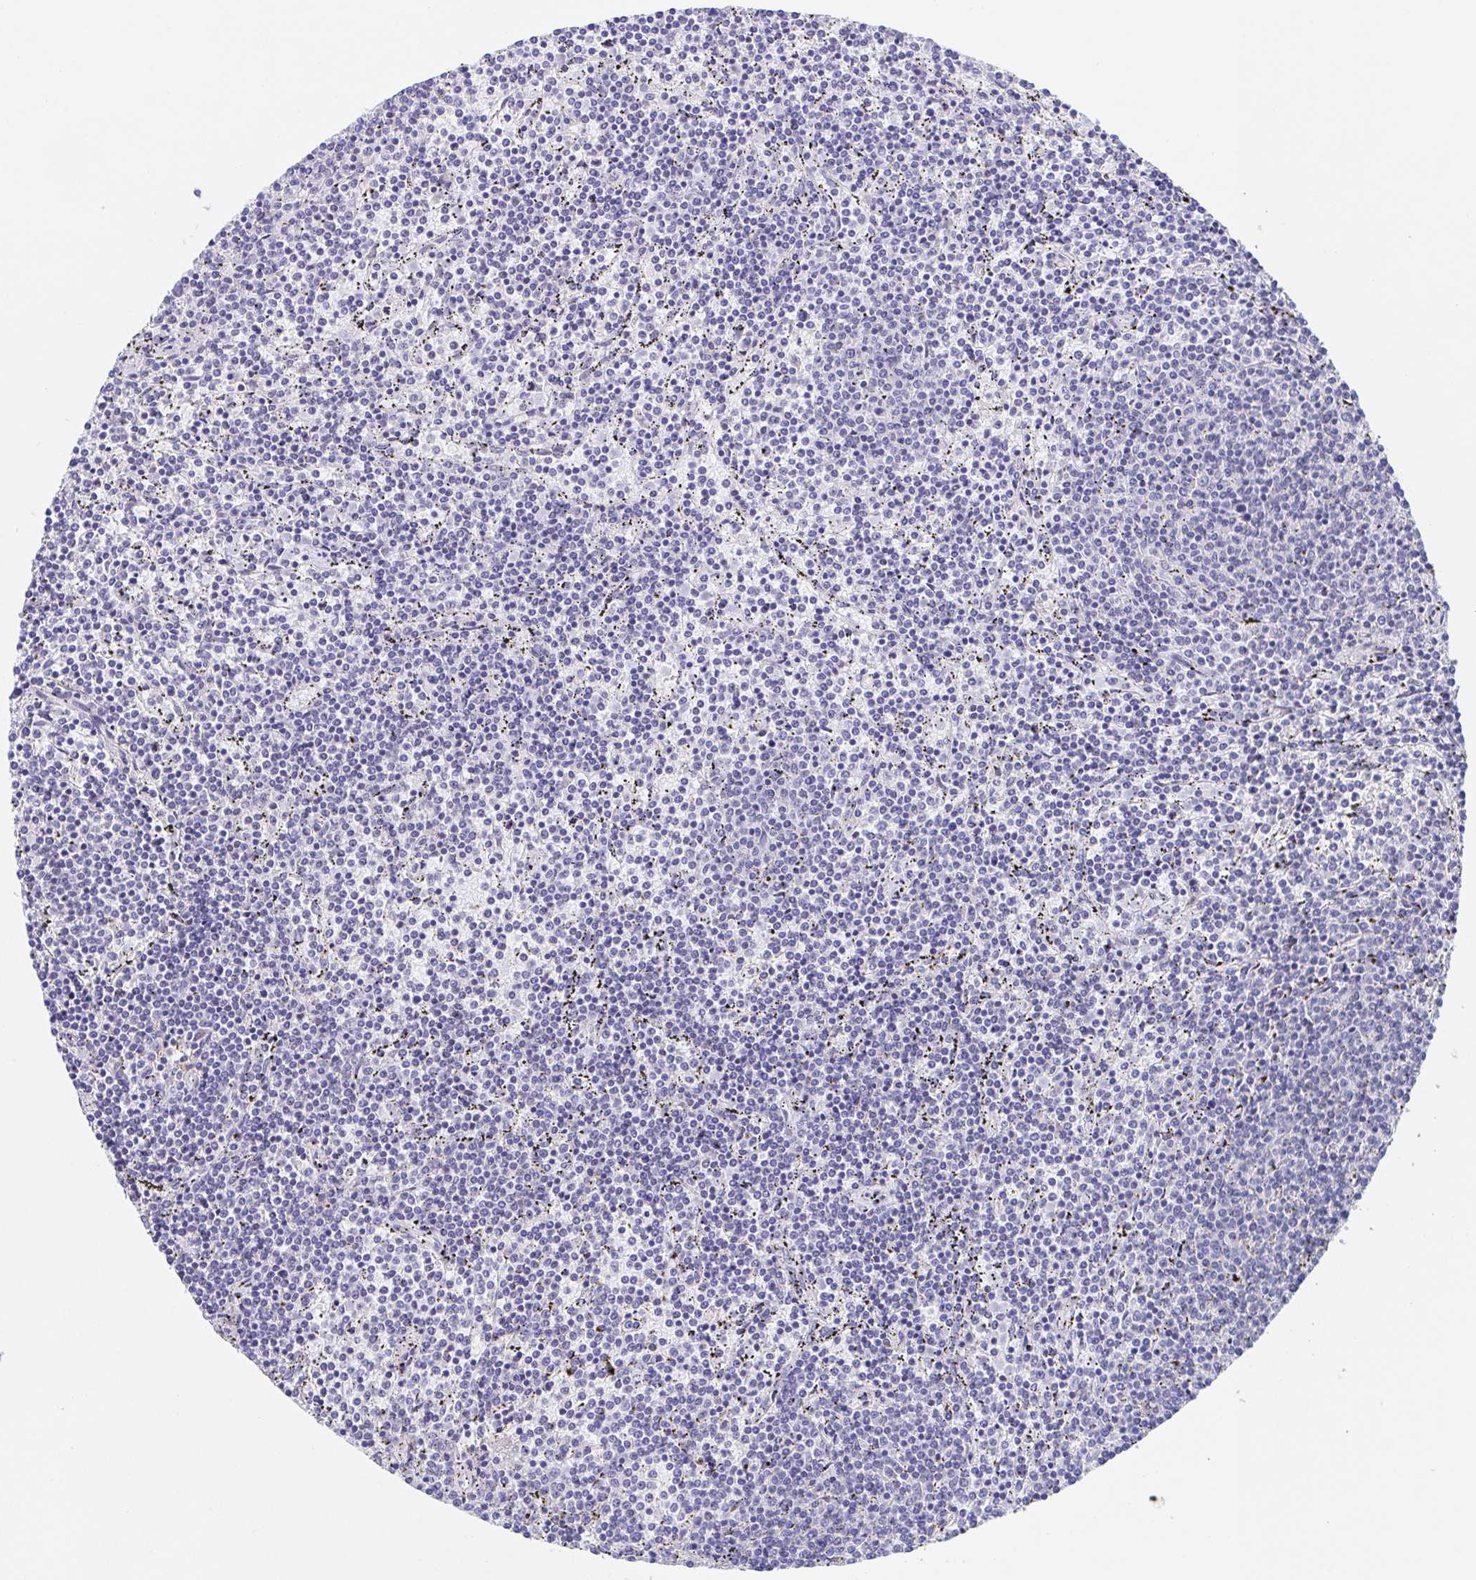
{"staining": {"intensity": "negative", "quantity": "none", "location": "none"}, "tissue": "lymphoma", "cell_type": "Tumor cells", "image_type": "cancer", "snomed": [{"axis": "morphology", "description": "Malignant lymphoma, non-Hodgkin's type, Low grade"}, {"axis": "topography", "description": "Spleen"}], "caption": "IHC image of neoplastic tissue: human lymphoma stained with DAB (3,3'-diaminobenzidine) reveals no significant protein positivity in tumor cells.", "gene": "SCG3", "patient": {"sex": "female", "age": 50}}